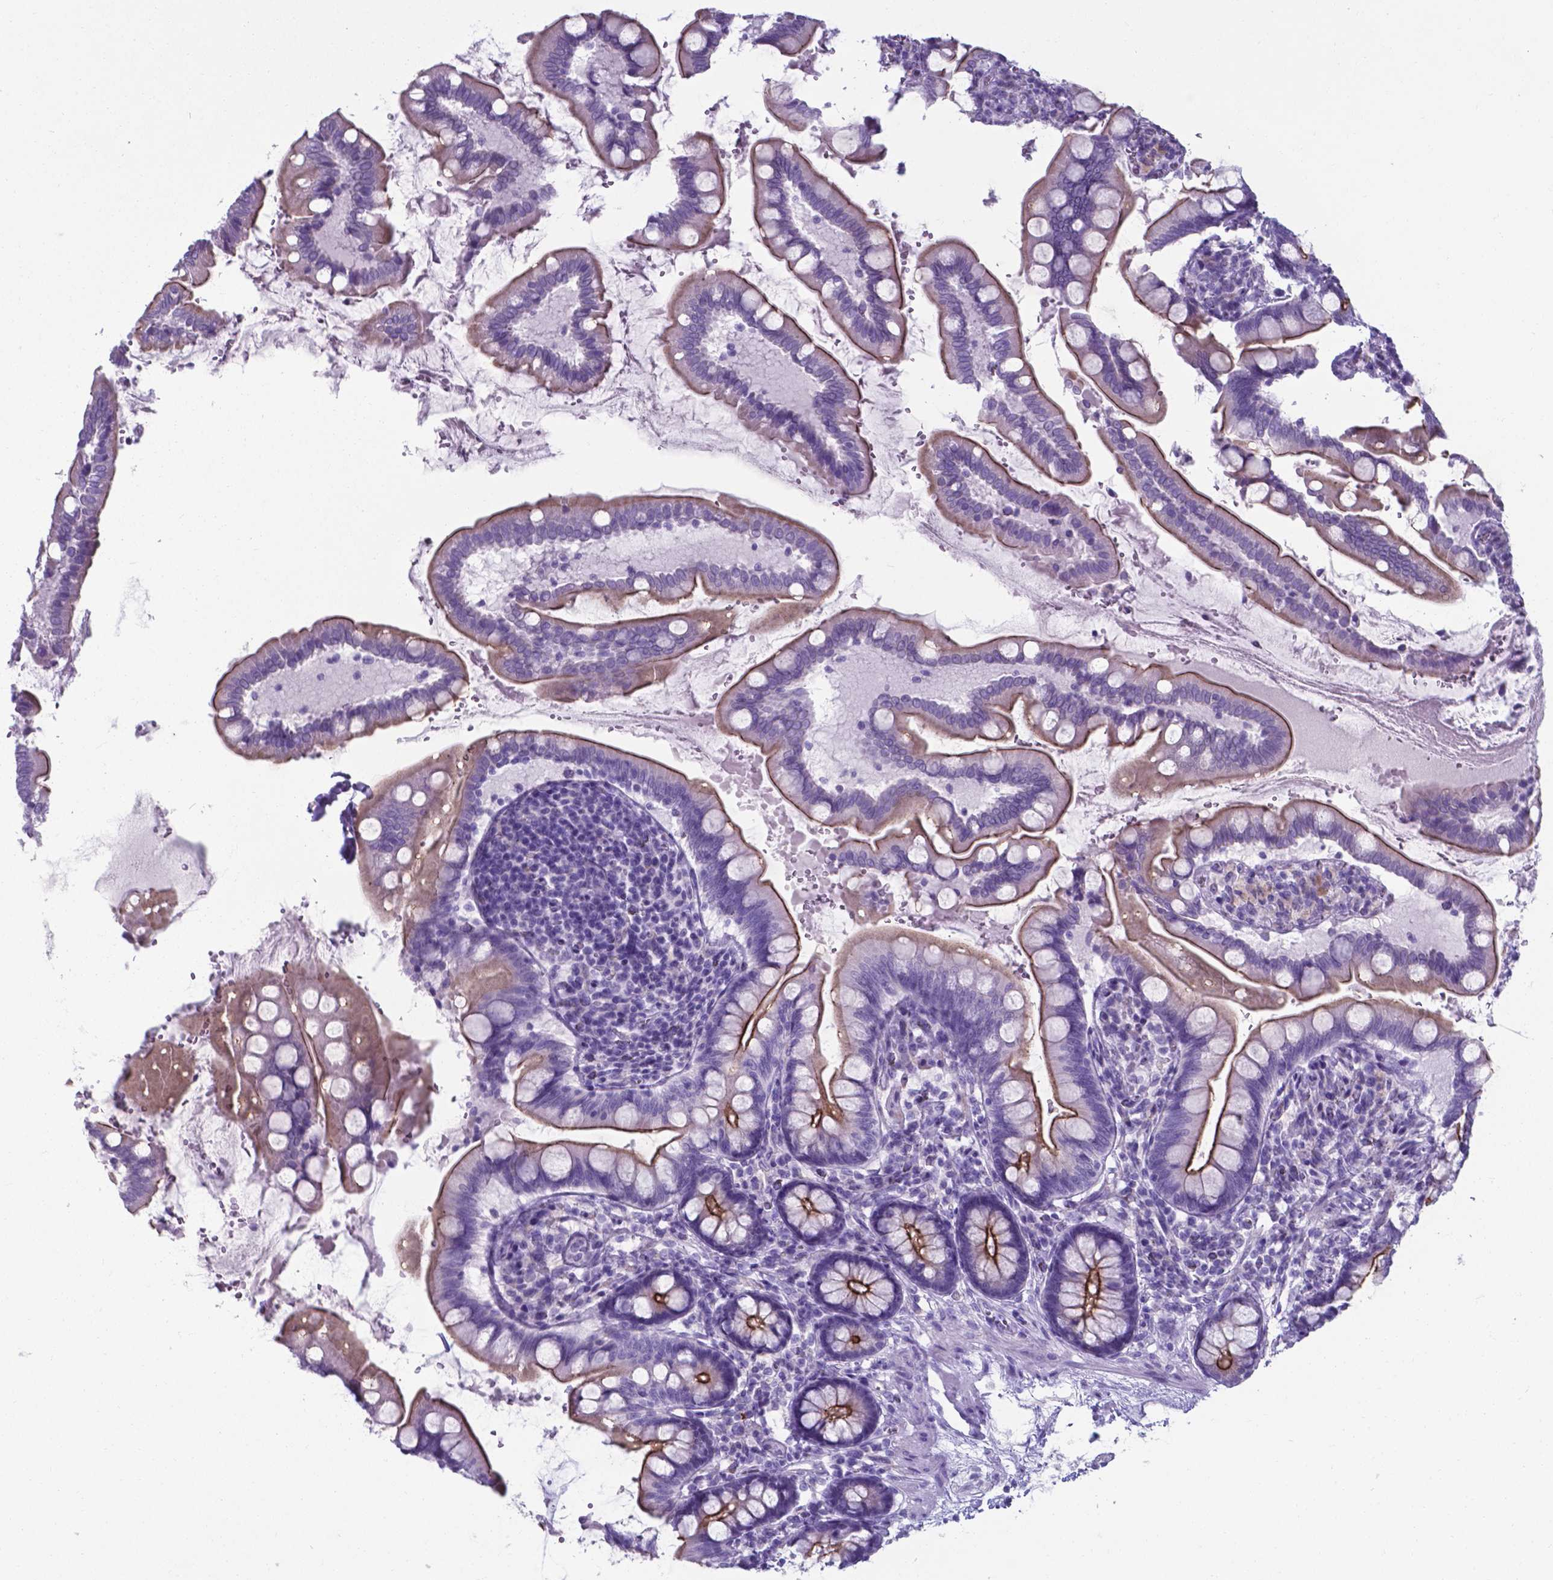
{"staining": {"intensity": "moderate", "quantity": ">75%", "location": "cytoplasmic/membranous"}, "tissue": "small intestine", "cell_type": "Glandular cells", "image_type": "normal", "snomed": [{"axis": "morphology", "description": "Normal tissue, NOS"}, {"axis": "topography", "description": "Small intestine"}], "caption": "Immunohistochemical staining of benign human small intestine exhibits moderate cytoplasmic/membranous protein positivity in about >75% of glandular cells.", "gene": "AP5B1", "patient": {"sex": "female", "age": 56}}